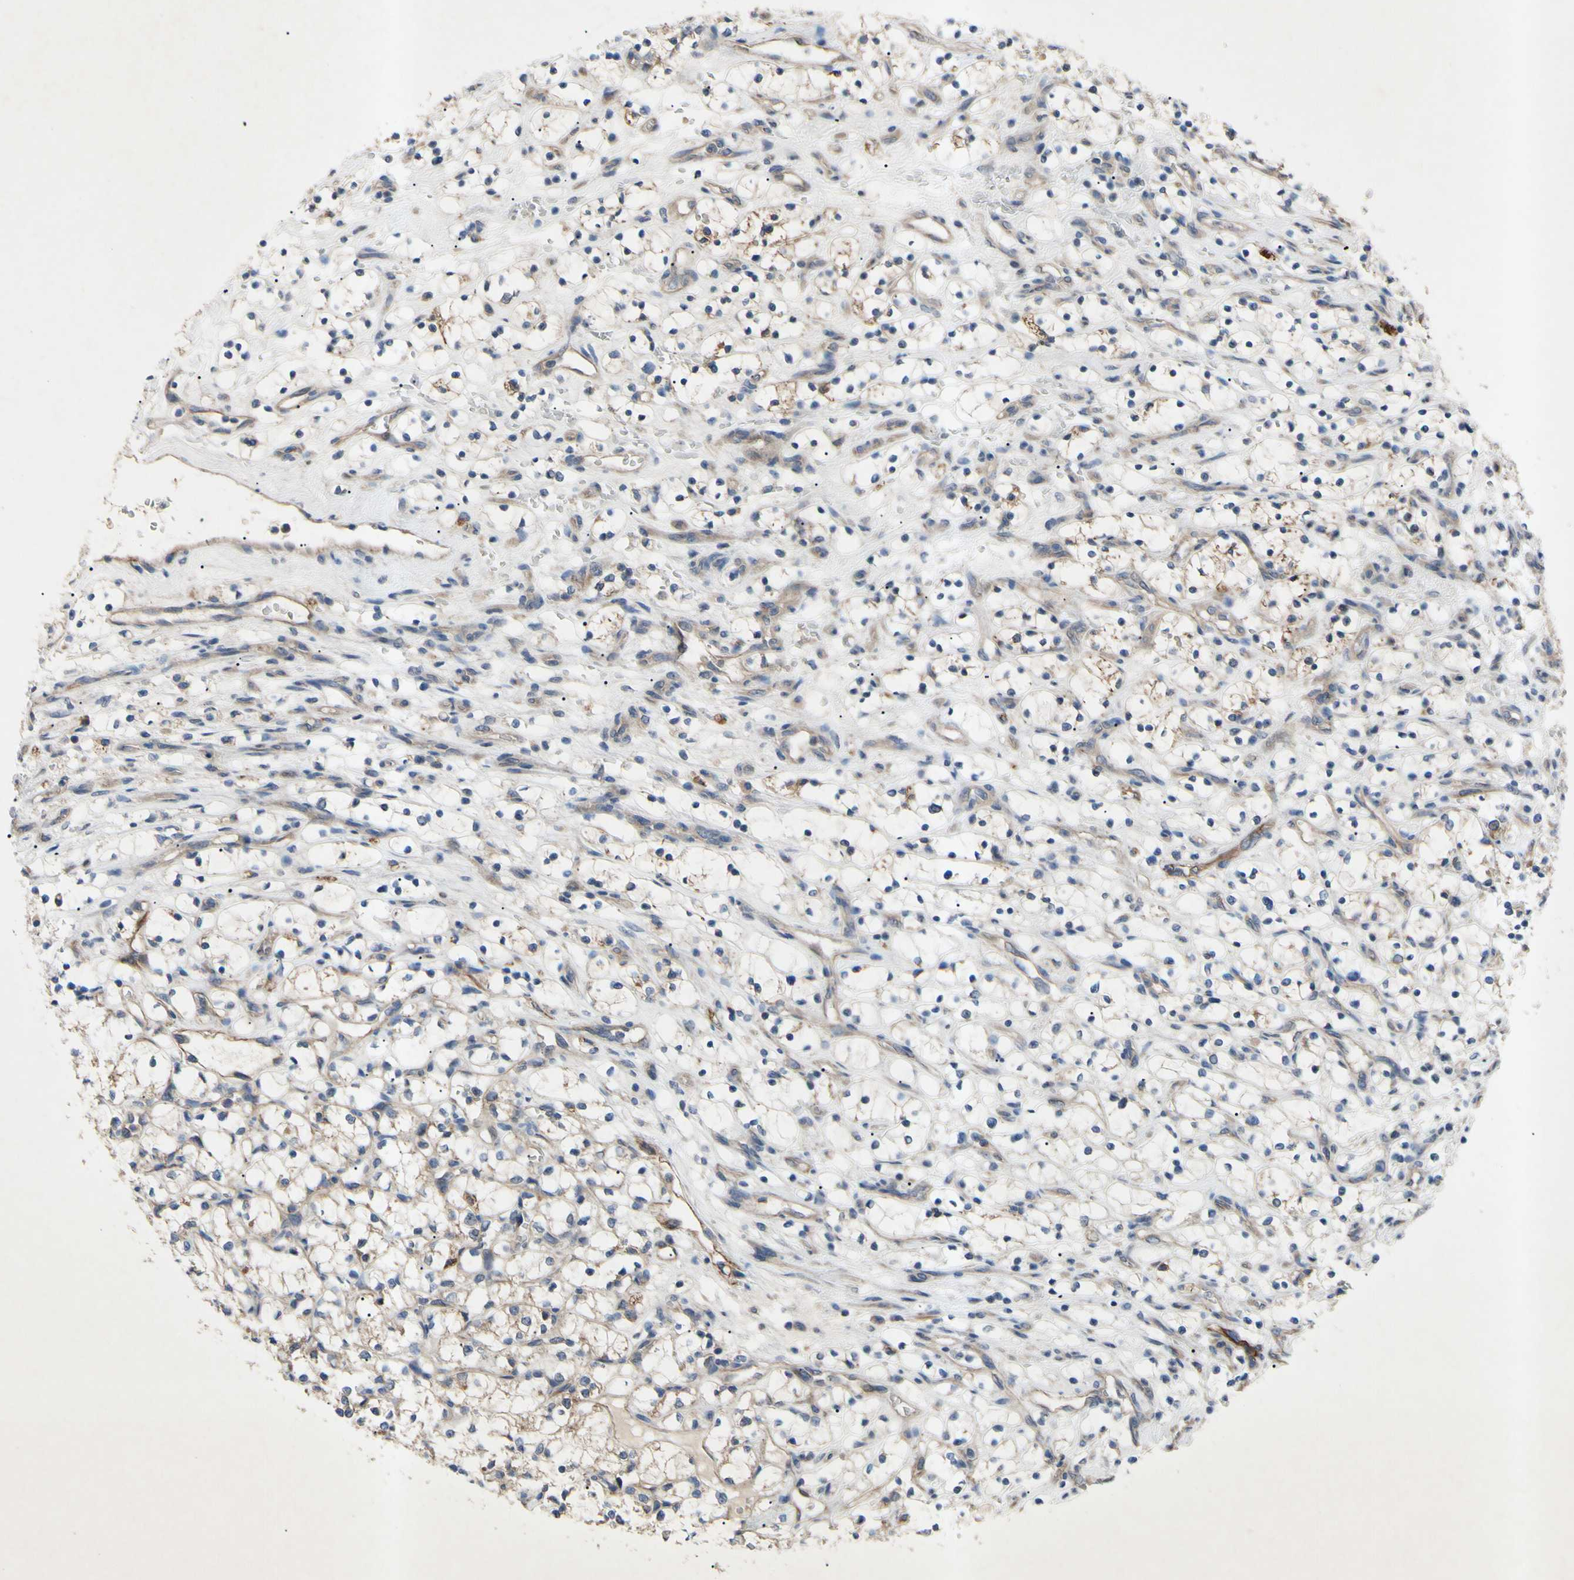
{"staining": {"intensity": "weak", "quantity": "<25%", "location": "cytoplasmic/membranous"}, "tissue": "renal cancer", "cell_type": "Tumor cells", "image_type": "cancer", "snomed": [{"axis": "morphology", "description": "Adenocarcinoma, NOS"}, {"axis": "topography", "description": "Kidney"}], "caption": "Immunohistochemical staining of human renal cancer (adenocarcinoma) shows no significant expression in tumor cells. (Immunohistochemistry, brightfield microscopy, high magnification).", "gene": "HILPDA", "patient": {"sex": "female", "age": 69}}